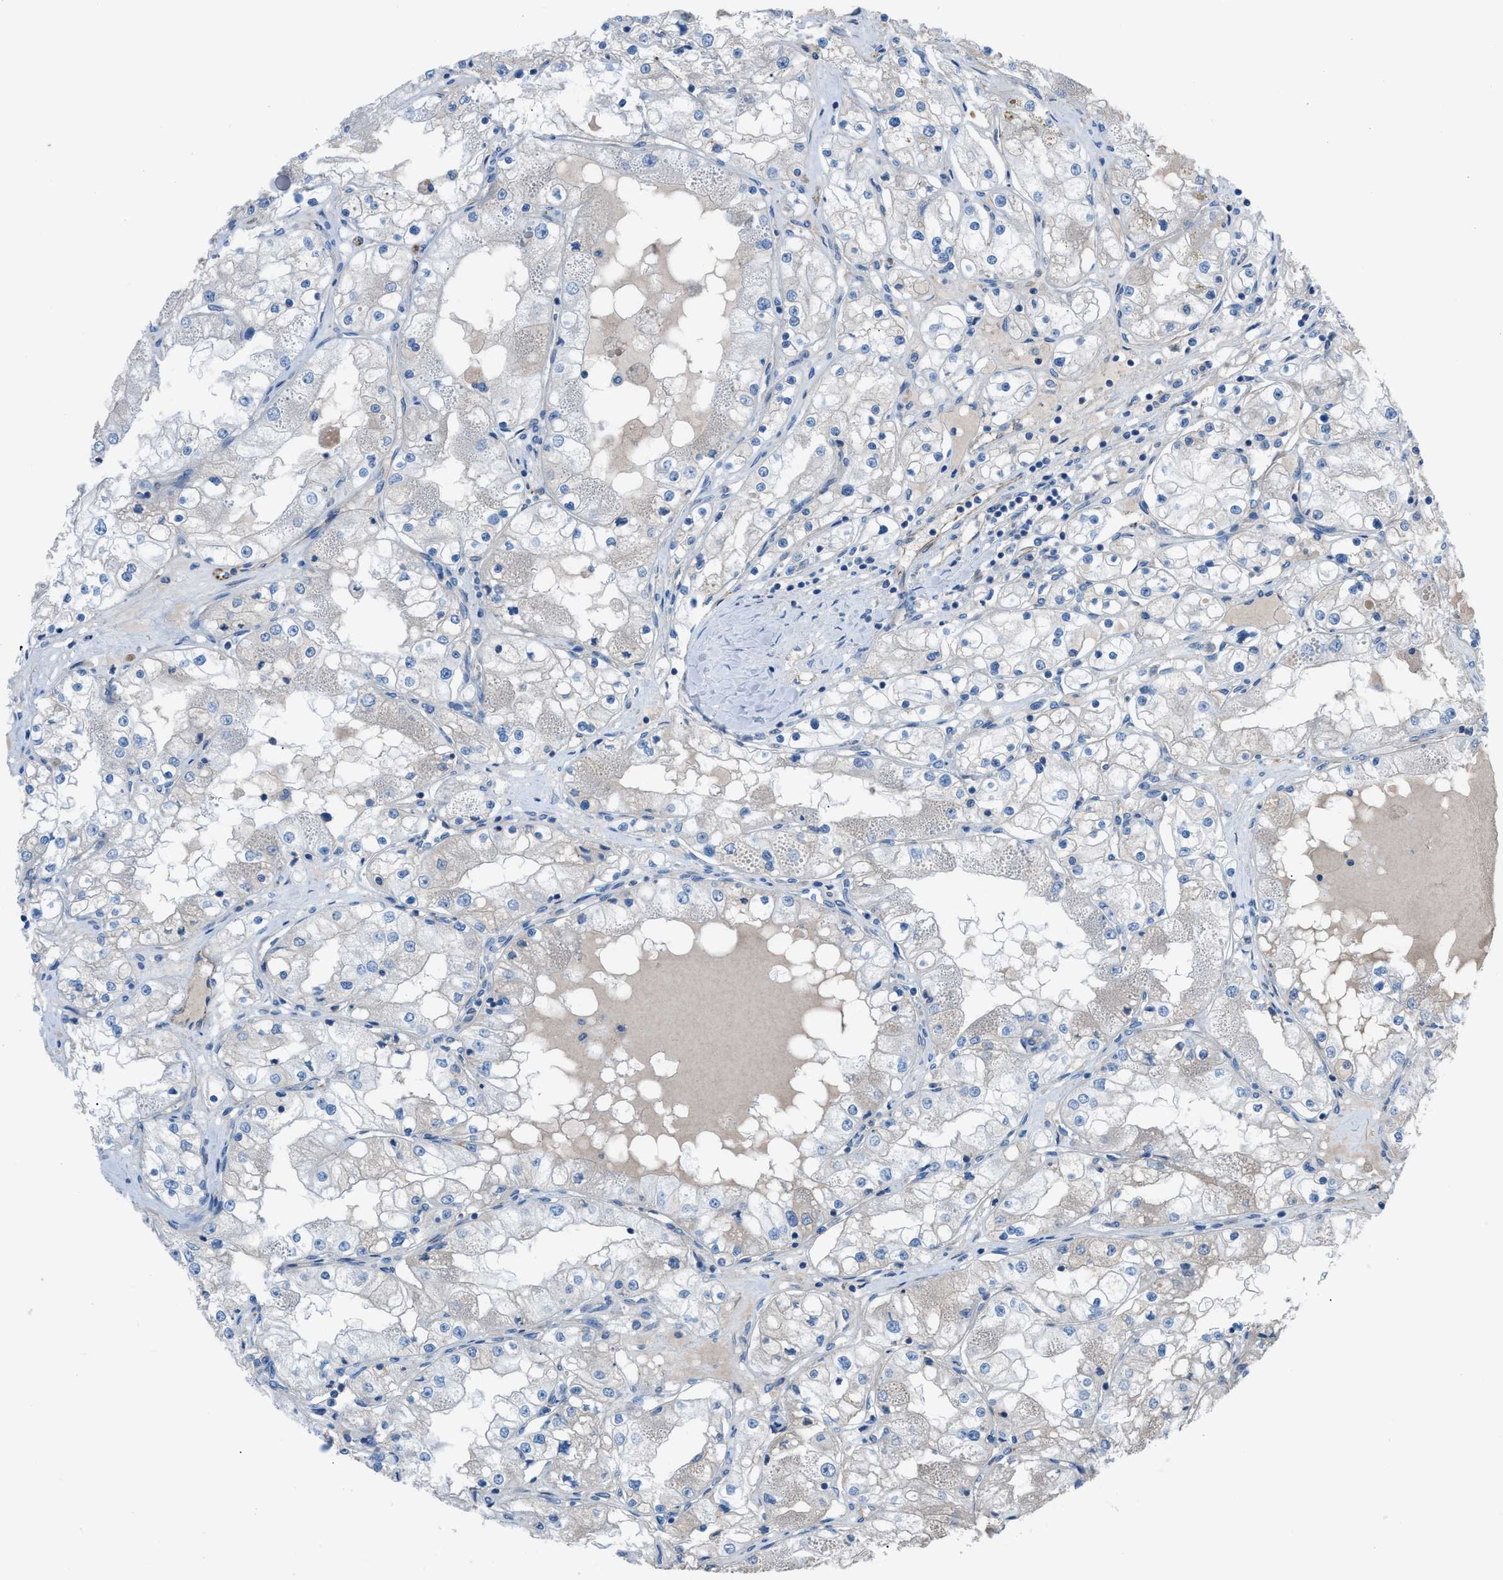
{"staining": {"intensity": "negative", "quantity": "none", "location": "none"}, "tissue": "renal cancer", "cell_type": "Tumor cells", "image_type": "cancer", "snomed": [{"axis": "morphology", "description": "Adenocarcinoma, NOS"}, {"axis": "topography", "description": "Kidney"}], "caption": "The immunohistochemistry micrograph has no significant positivity in tumor cells of renal cancer tissue. The staining is performed using DAB brown chromogen with nuclei counter-stained in using hematoxylin.", "gene": "CABP7", "patient": {"sex": "male", "age": 68}}